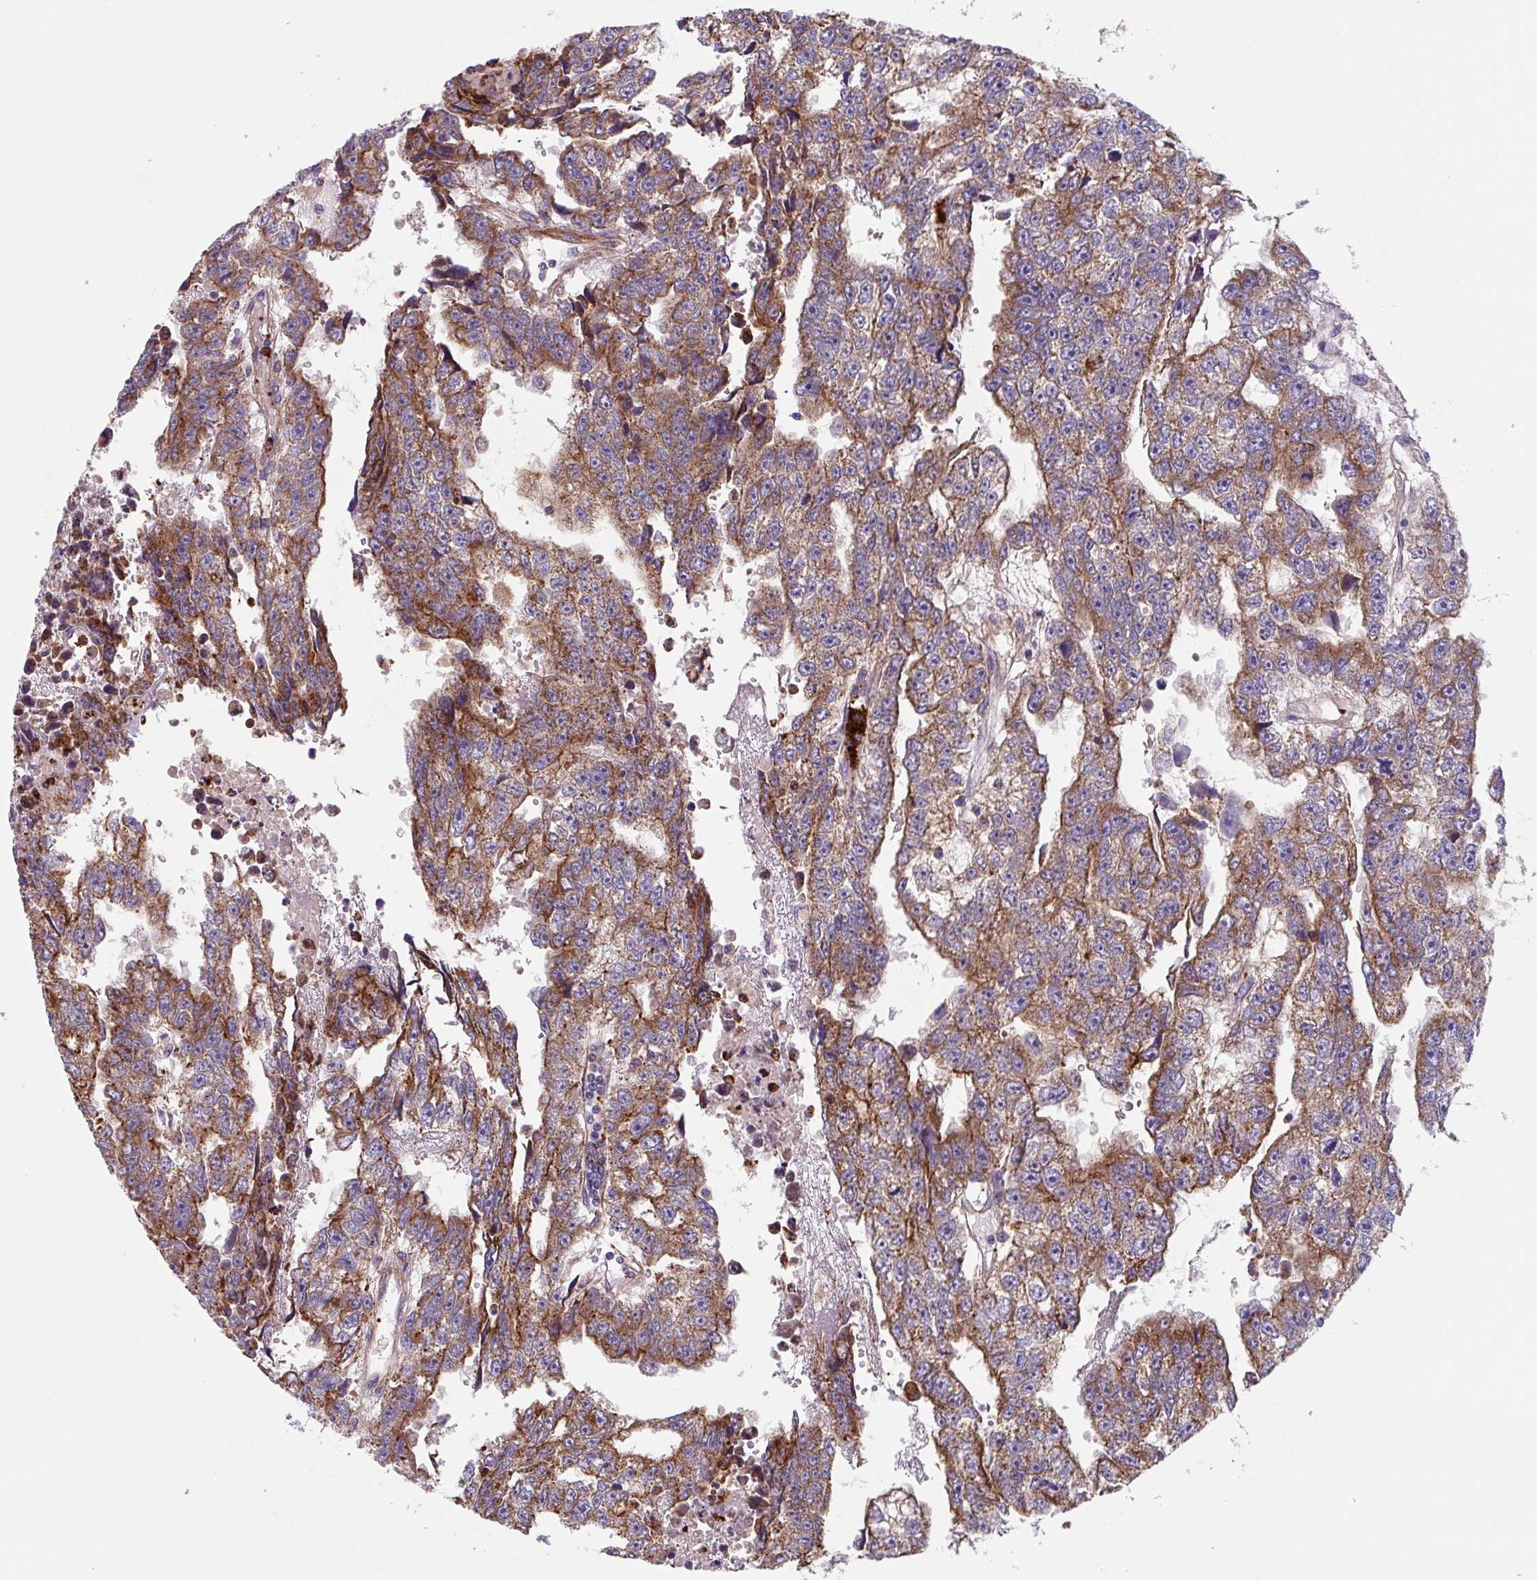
{"staining": {"intensity": "moderate", "quantity": ">75%", "location": "cytoplasmic/membranous"}, "tissue": "testis cancer", "cell_type": "Tumor cells", "image_type": "cancer", "snomed": [{"axis": "morphology", "description": "Carcinoma, Embryonal, NOS"}, {"axis": "topography", "description": "Testis"}], "caption": "Protein staining by immunohistochemistry (IHC) displays moderate cytoplasmic/membranous positivity in about >75% of tumor cells in testis cancer (embryonal carcinoma).", "gene": "DHFR2", "patient": {"sex": "male", "age": 20}}